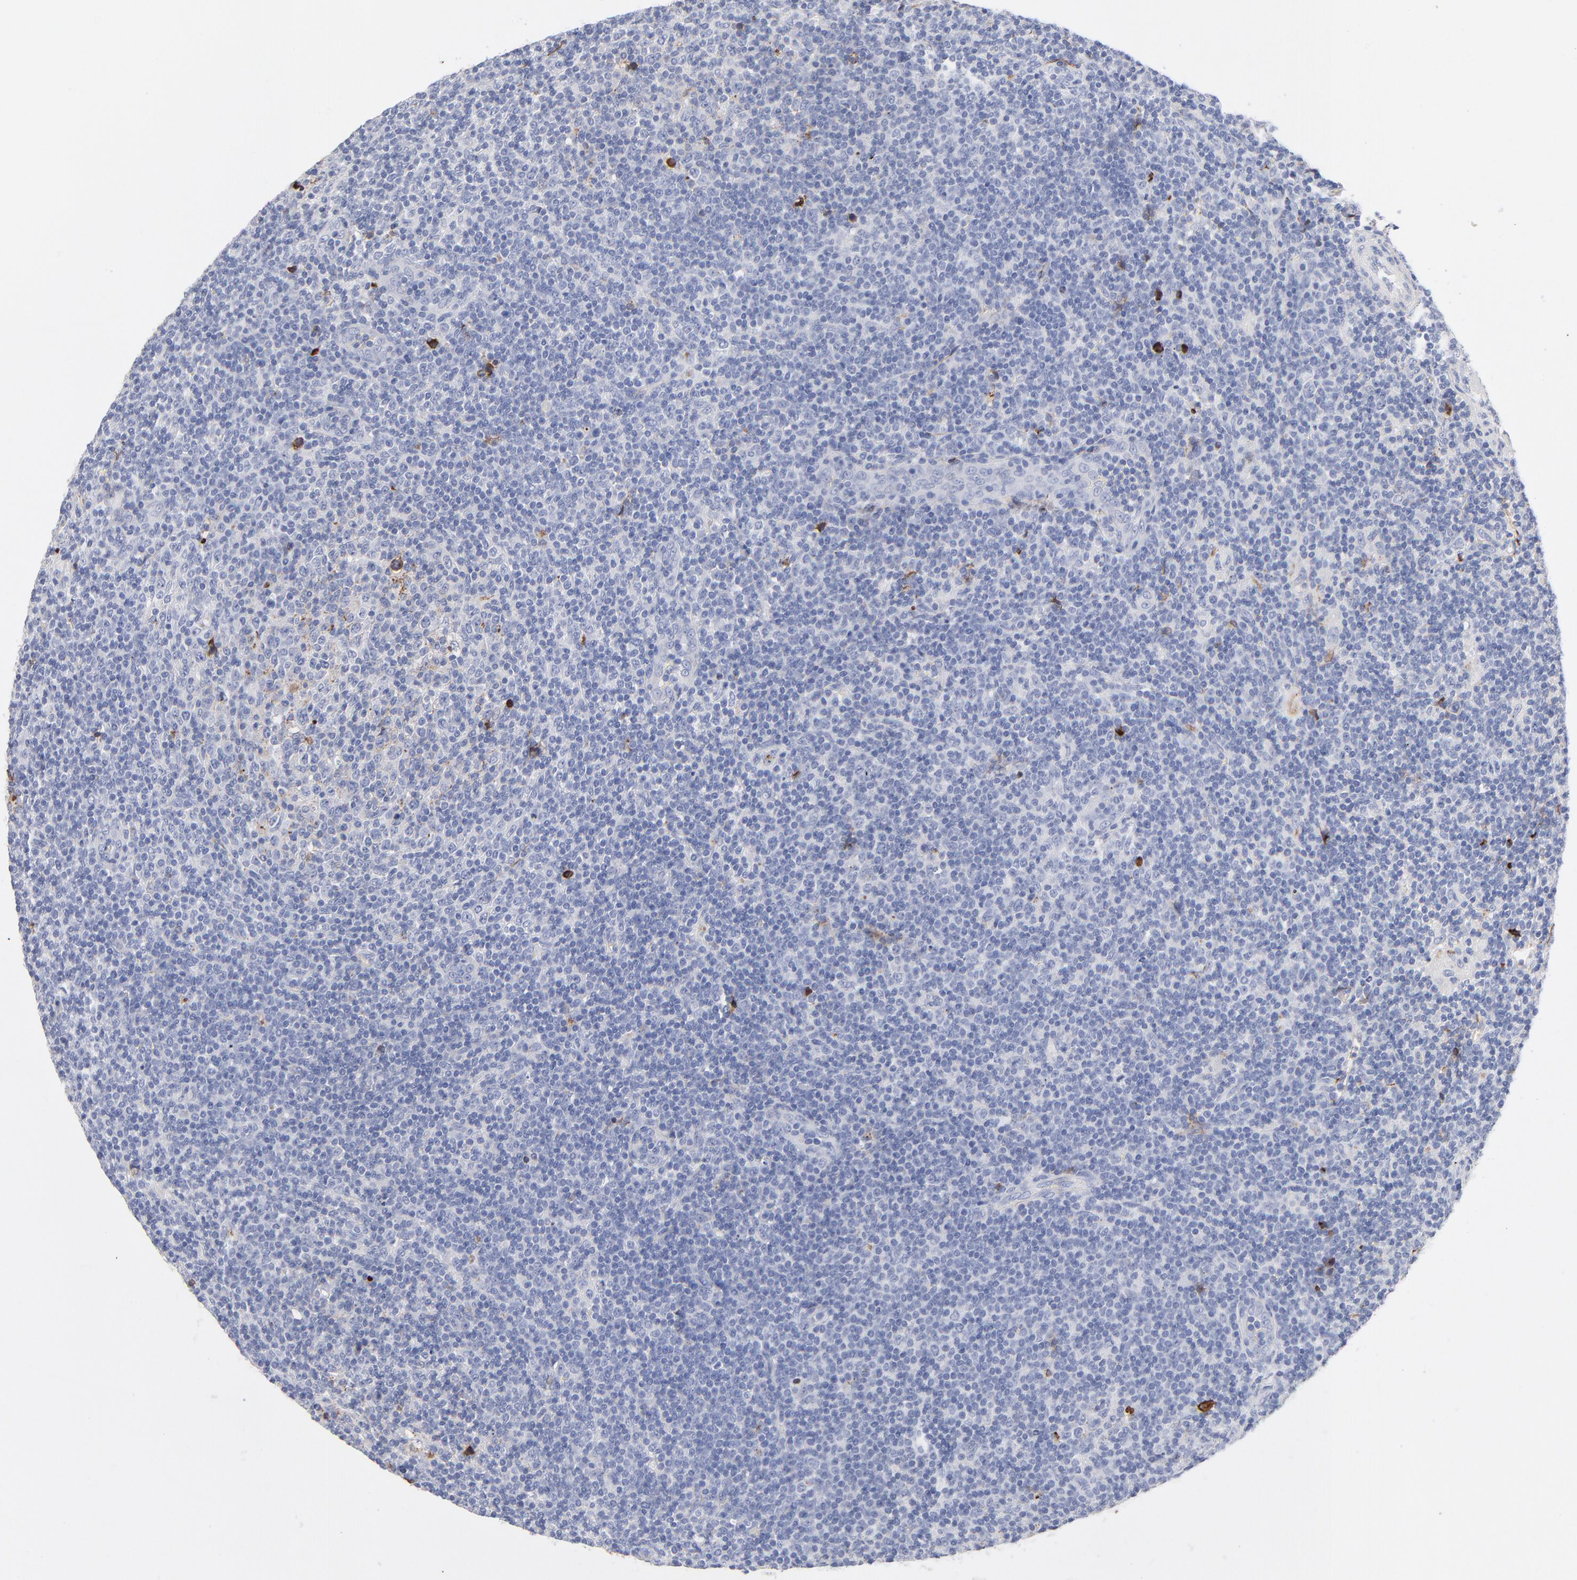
{"staining": {"intensity": "negative", "quantity": "none", "location": "none"}, "tissue": "lymphoma", "cell_type": "Tumor cells", "image_type": "cancer", "snomed": [{"axis": "morphology", "description": "Malignant lymphoma, non-Hodgkin's type, Low grade"}, {"axis": "topography", "description": "Lymph node"}], "caption": "This is a photomicrograph of immunohistochemistry (IHC) staining of low-grade malignant lymphoma, non-Hodgkin's type, which shows no expression in tumor cells.", "gene": "APOH", "patient": {"sex": "male", "age": 70}}